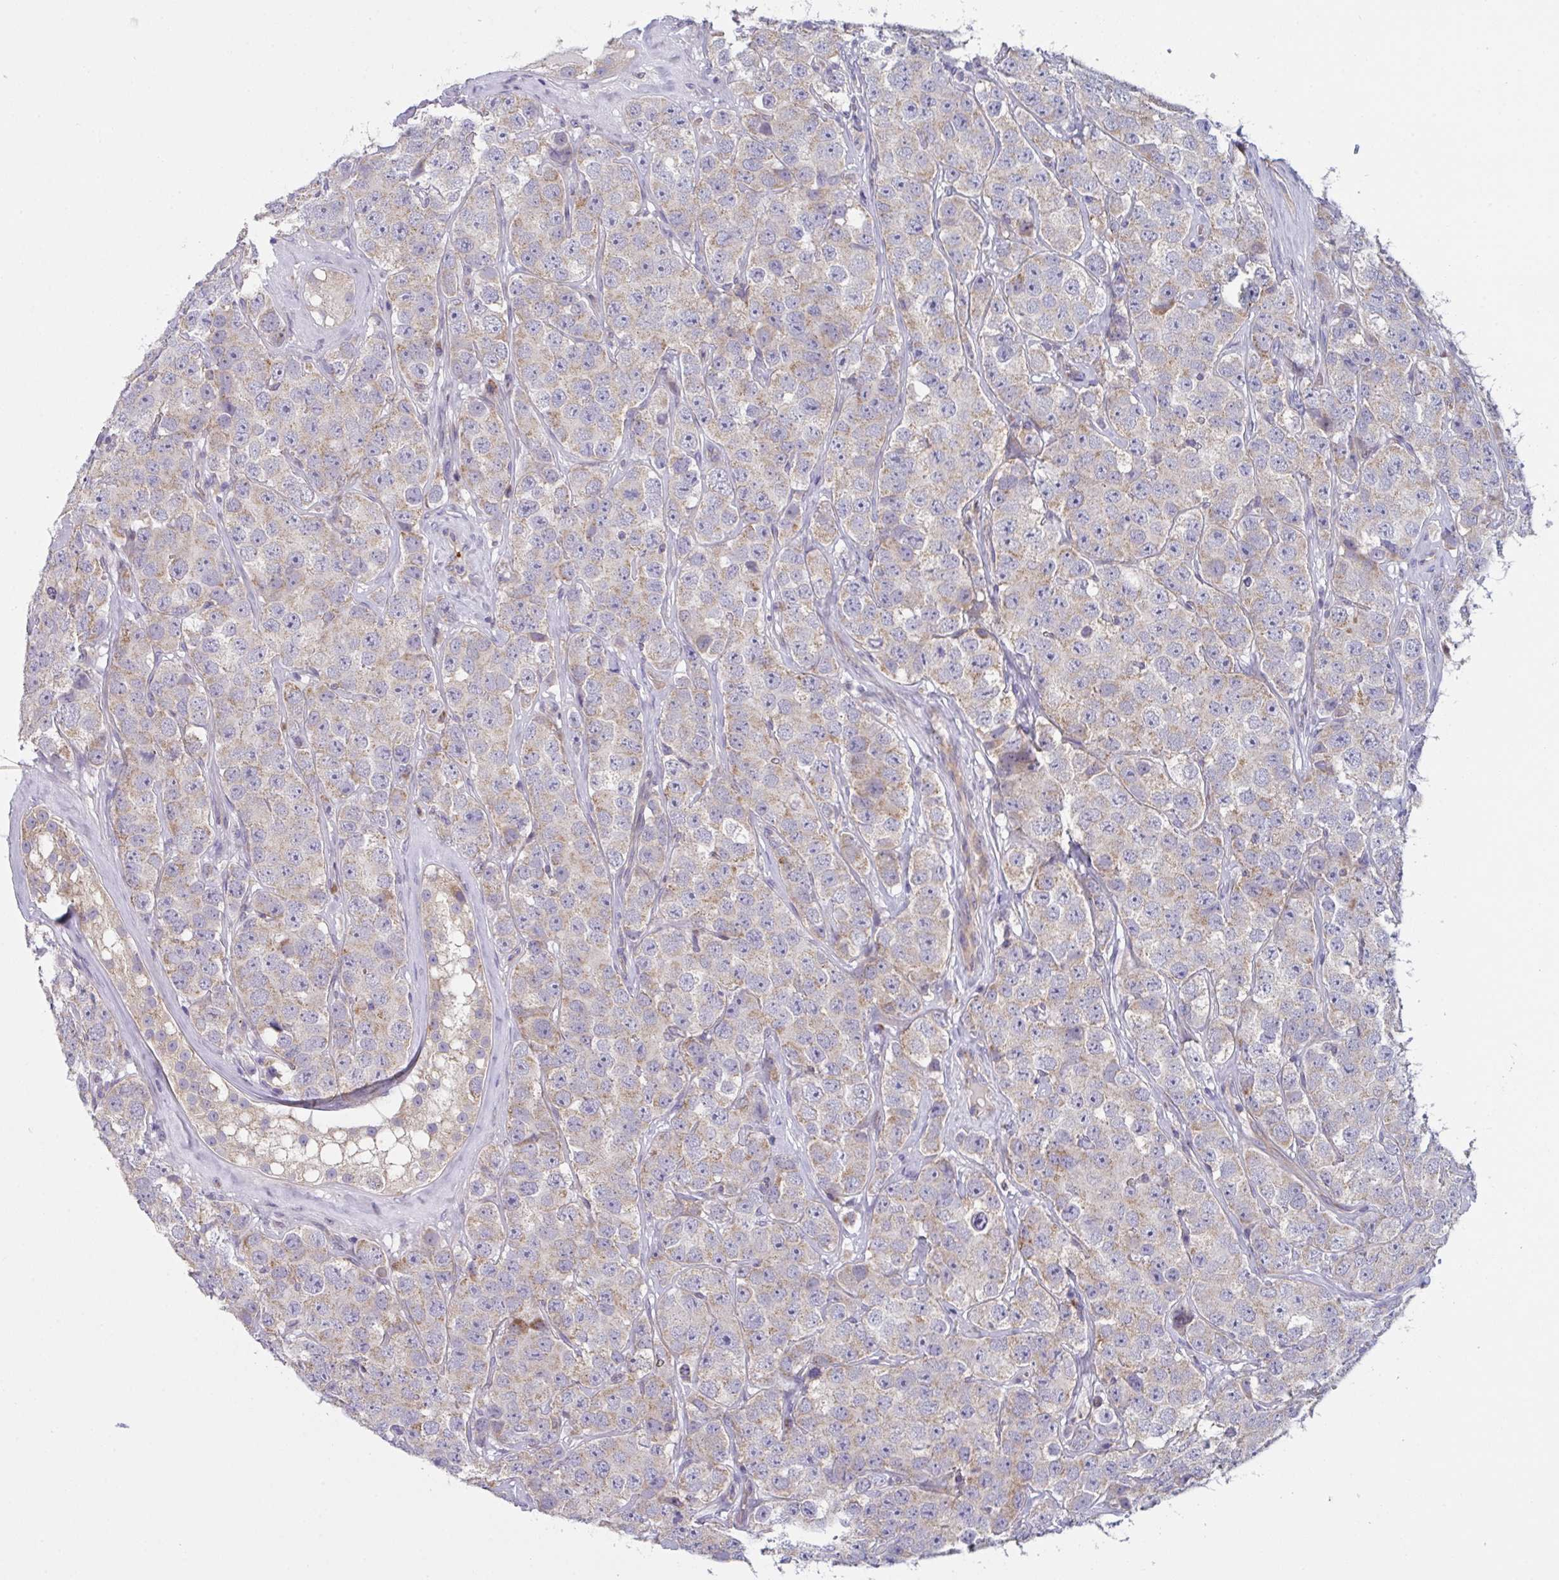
{"staining": {"intensity": "weak", "quantity": ">75%", "location": "cytoplasmic/membranous"}, "tissue": "testis cancer", "cell_type": "Tumor cells", "image_type": "cancer", "snomed": [{"axis": "morphology", "description": "Seminoma, NOS"}, {"axis": "topography", "description": "Testis"}], "caption": "An image showing weak cytoplasmic/membranous positivity in approximately >75% of tumor cells in testis cancer (seminoma), as visualized by brown immunohistochemical staining.", "gene": "MRPS2", "patient": {"sex": "male", "age": 28}}